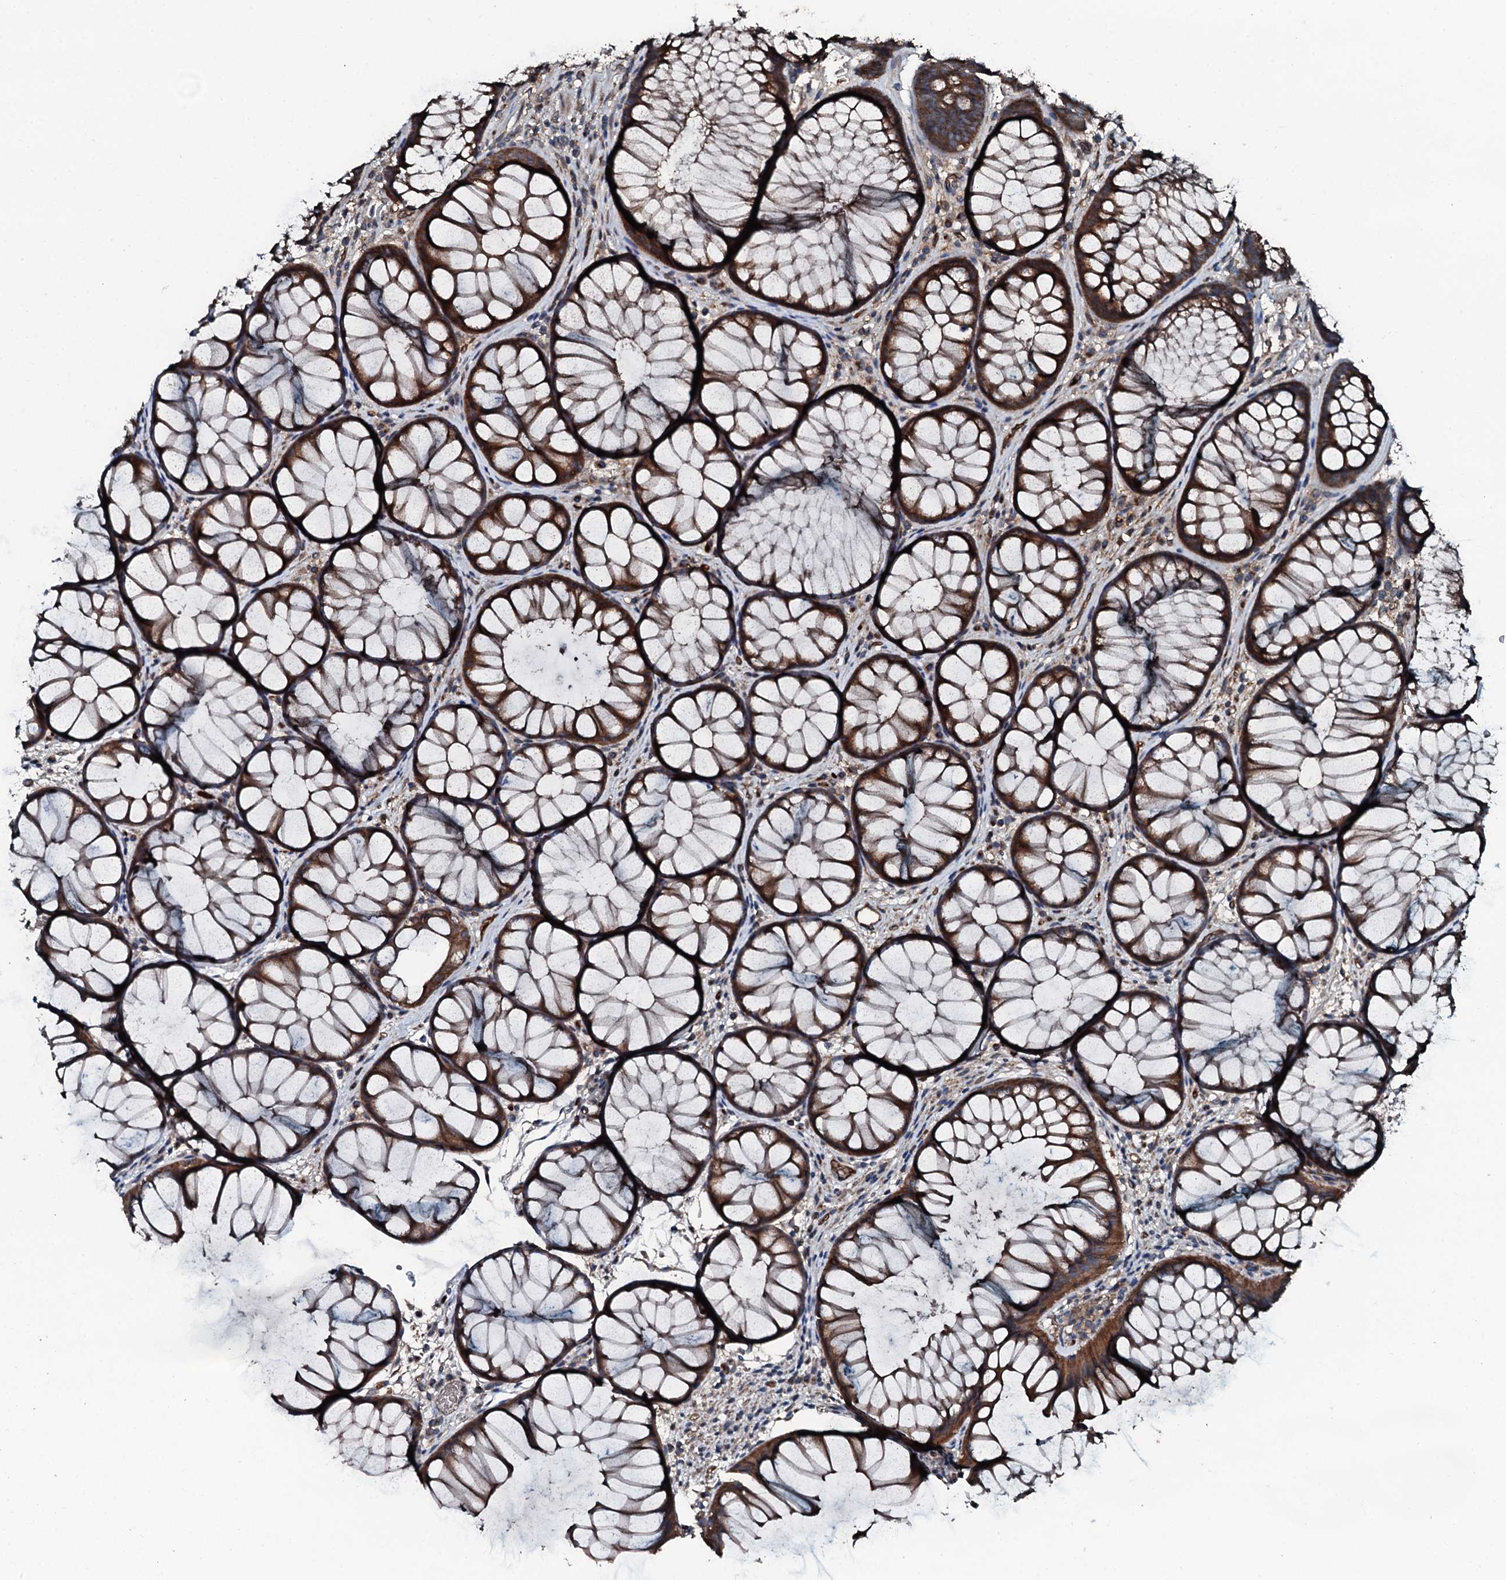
{"staining": {"intensity": "moderate", "quantity": ">75%", "location": "cytoplasmic/membranous"}, "tissue": "colon", "cell_type": "Endothelial cells", "image_type": "normal", "snomed": [{"axis": "morphology", "description": "Normal tissue, NOS"}, {"axis": "topography", "description": "Colon"}], "caption": "The immunohistochemical stain shows moderate cytoplasmic/membranous positivity in endothelial cells of normal colon.", "gene": "TRIM7", "patient": {"sex": "female", "age": 82}}